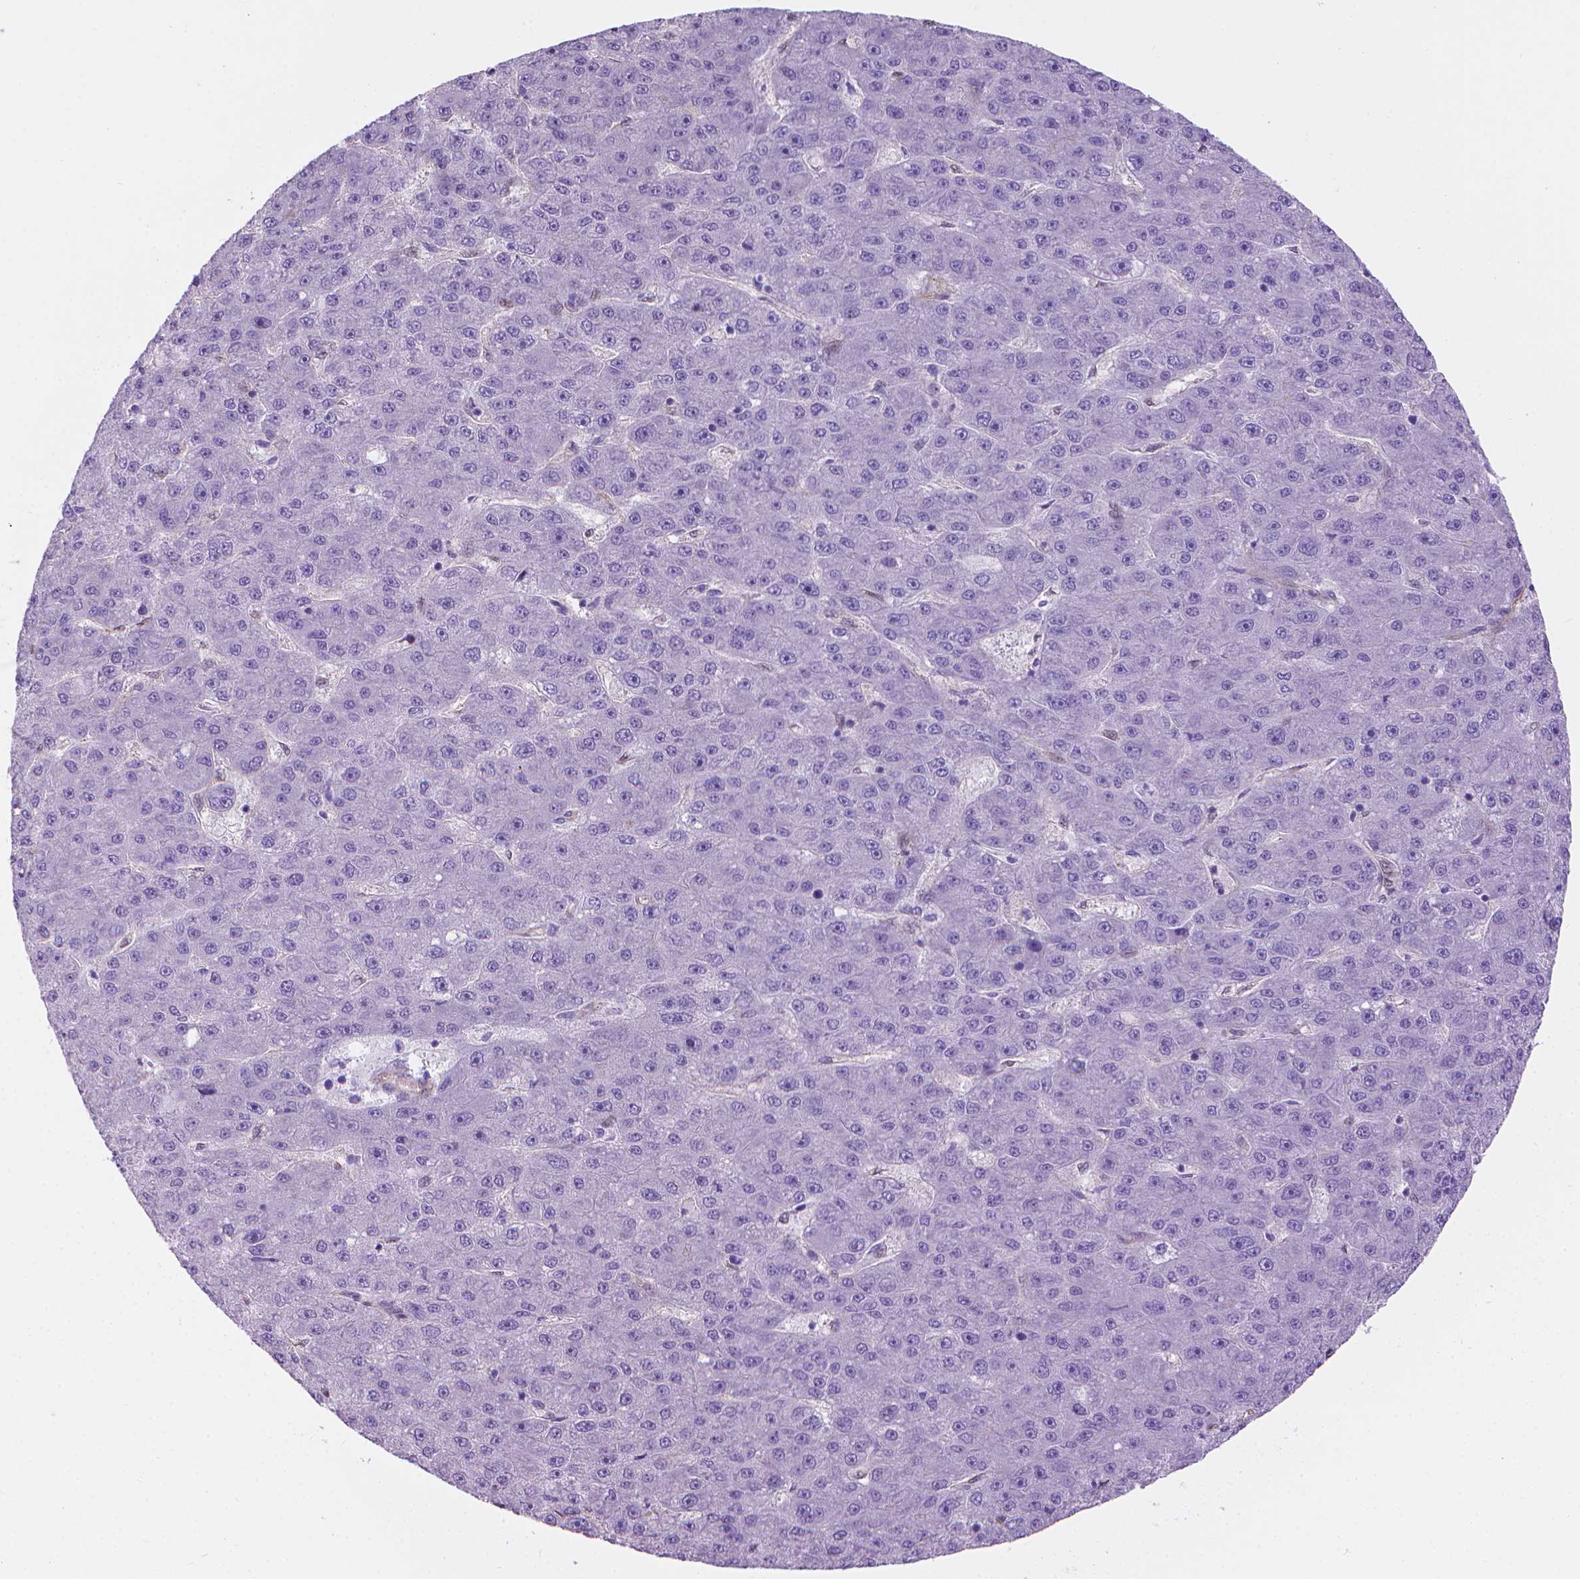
{"staining": {"intensity": "negative", "quantity": "none", "location": "none"}, "tissue": "liver cancer", "cell_type": "Tumor cells", "image_type": "cancer", "snomed": [{"axis": "morphology", "description": "Carcinoma, Hepatocellular, NOS"}, {"axis": "topography", "description": "Liver"}], "caption": "DAB (3,3'-diaminobenzidine) immunohistochemical staining of human hepatocellular carcinoma (liver) displays no significant positivity in tumor cells.", "gene": "CLIC4", "patient": {"sex": "male", "age": 67}}